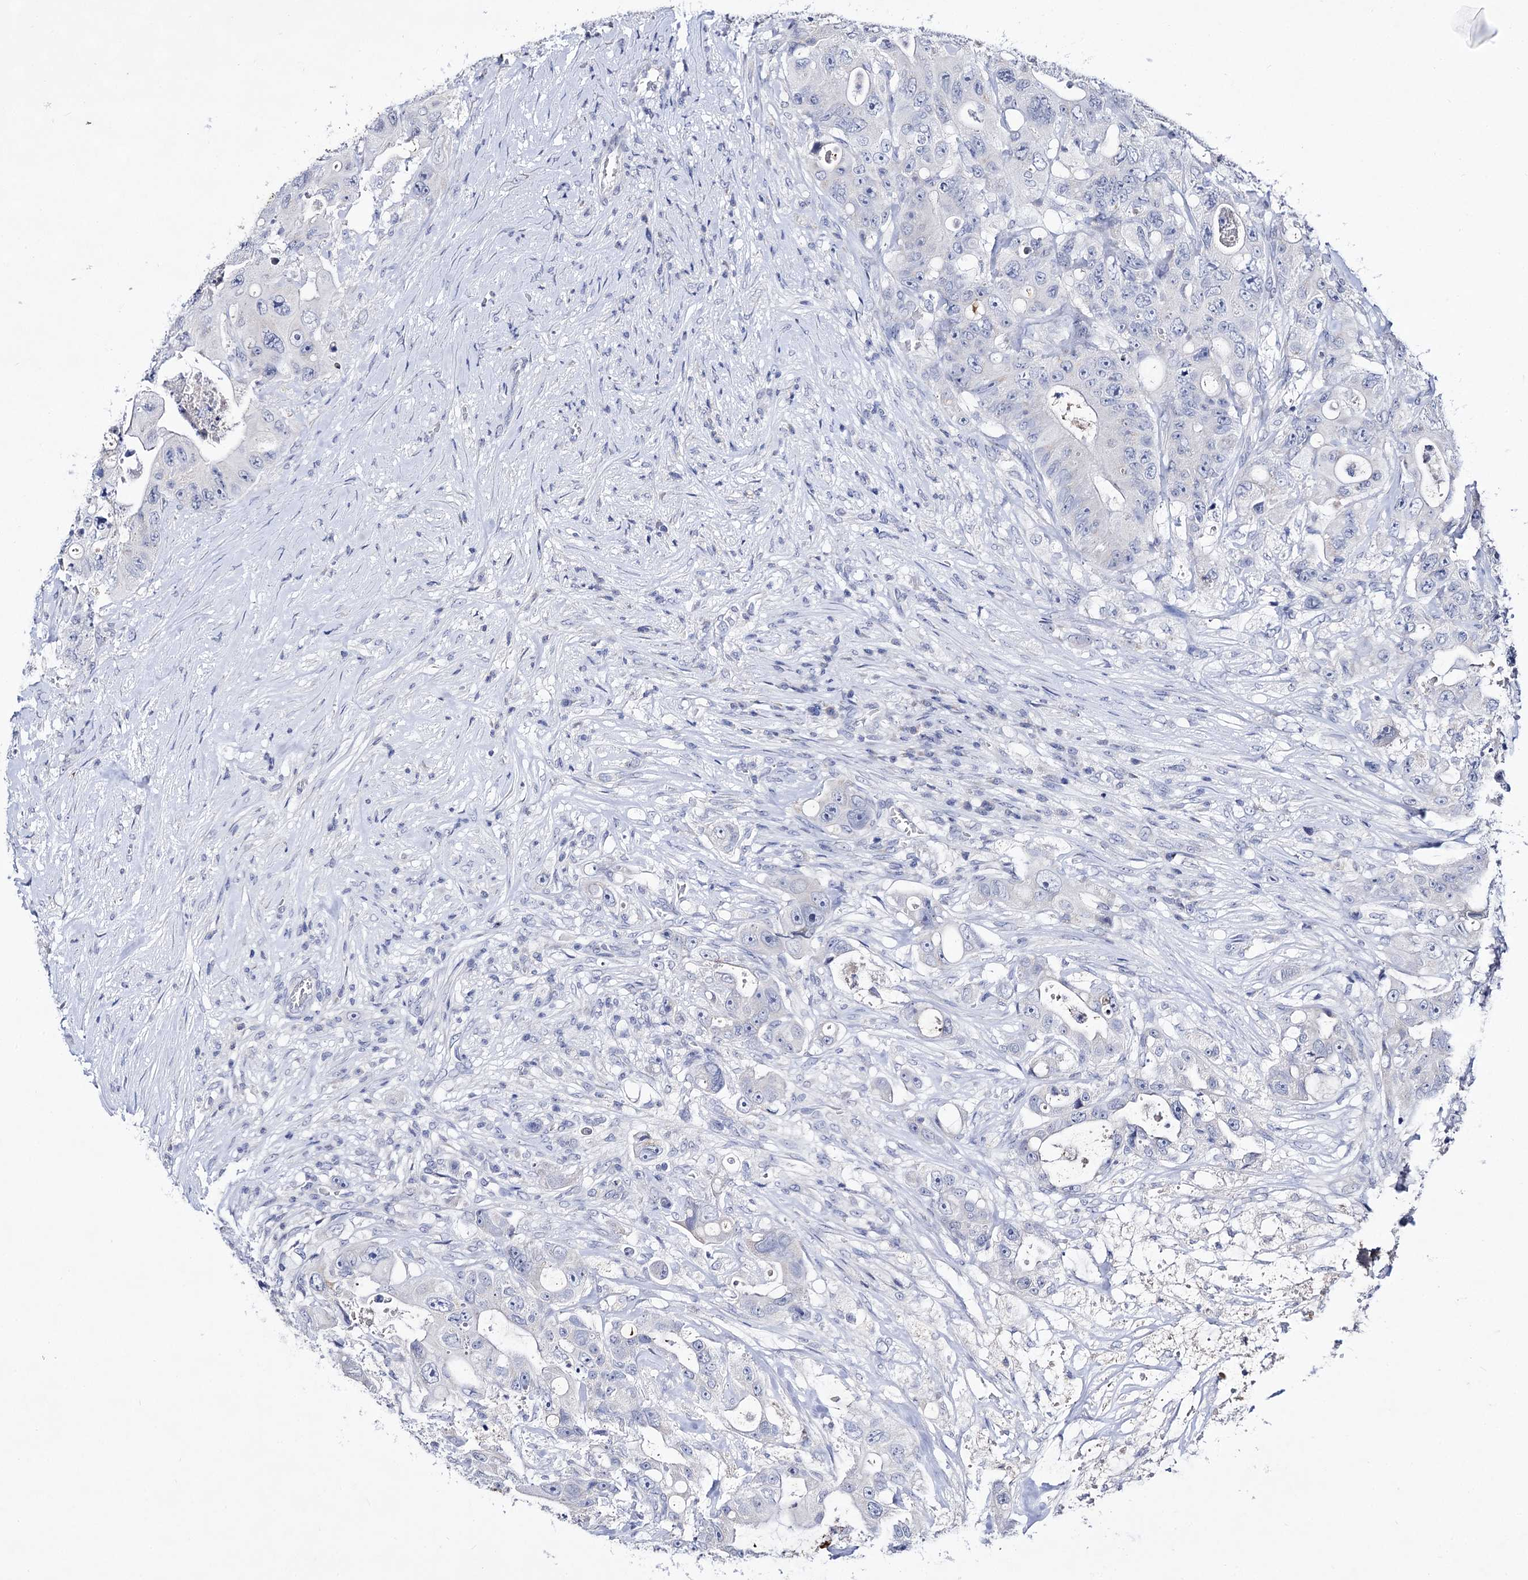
{"staining": {"intensity": "negative", "quantity": "none", "location": "none"}, "tissue": "colorectal cancer", "cell_type": "Tumor cells", "image_type": "cancer", "snomed": [{"axis": "morphology", "description": "Adenocarcinoma, NOS"}, {"axis": "topography", "description": "Colon"}], "caption": "Immunohistochemistry (IHC) of colorectal adenocarcinoma exhibits no staining in tumor cells. The staining is performed using DAB (3,3'-diaminobenzidine) brown chromogen with nuclei counter-stained in using hematoxylin.", "gene": "PLIN1", "patient": {"sex": "female", "age": 46}}